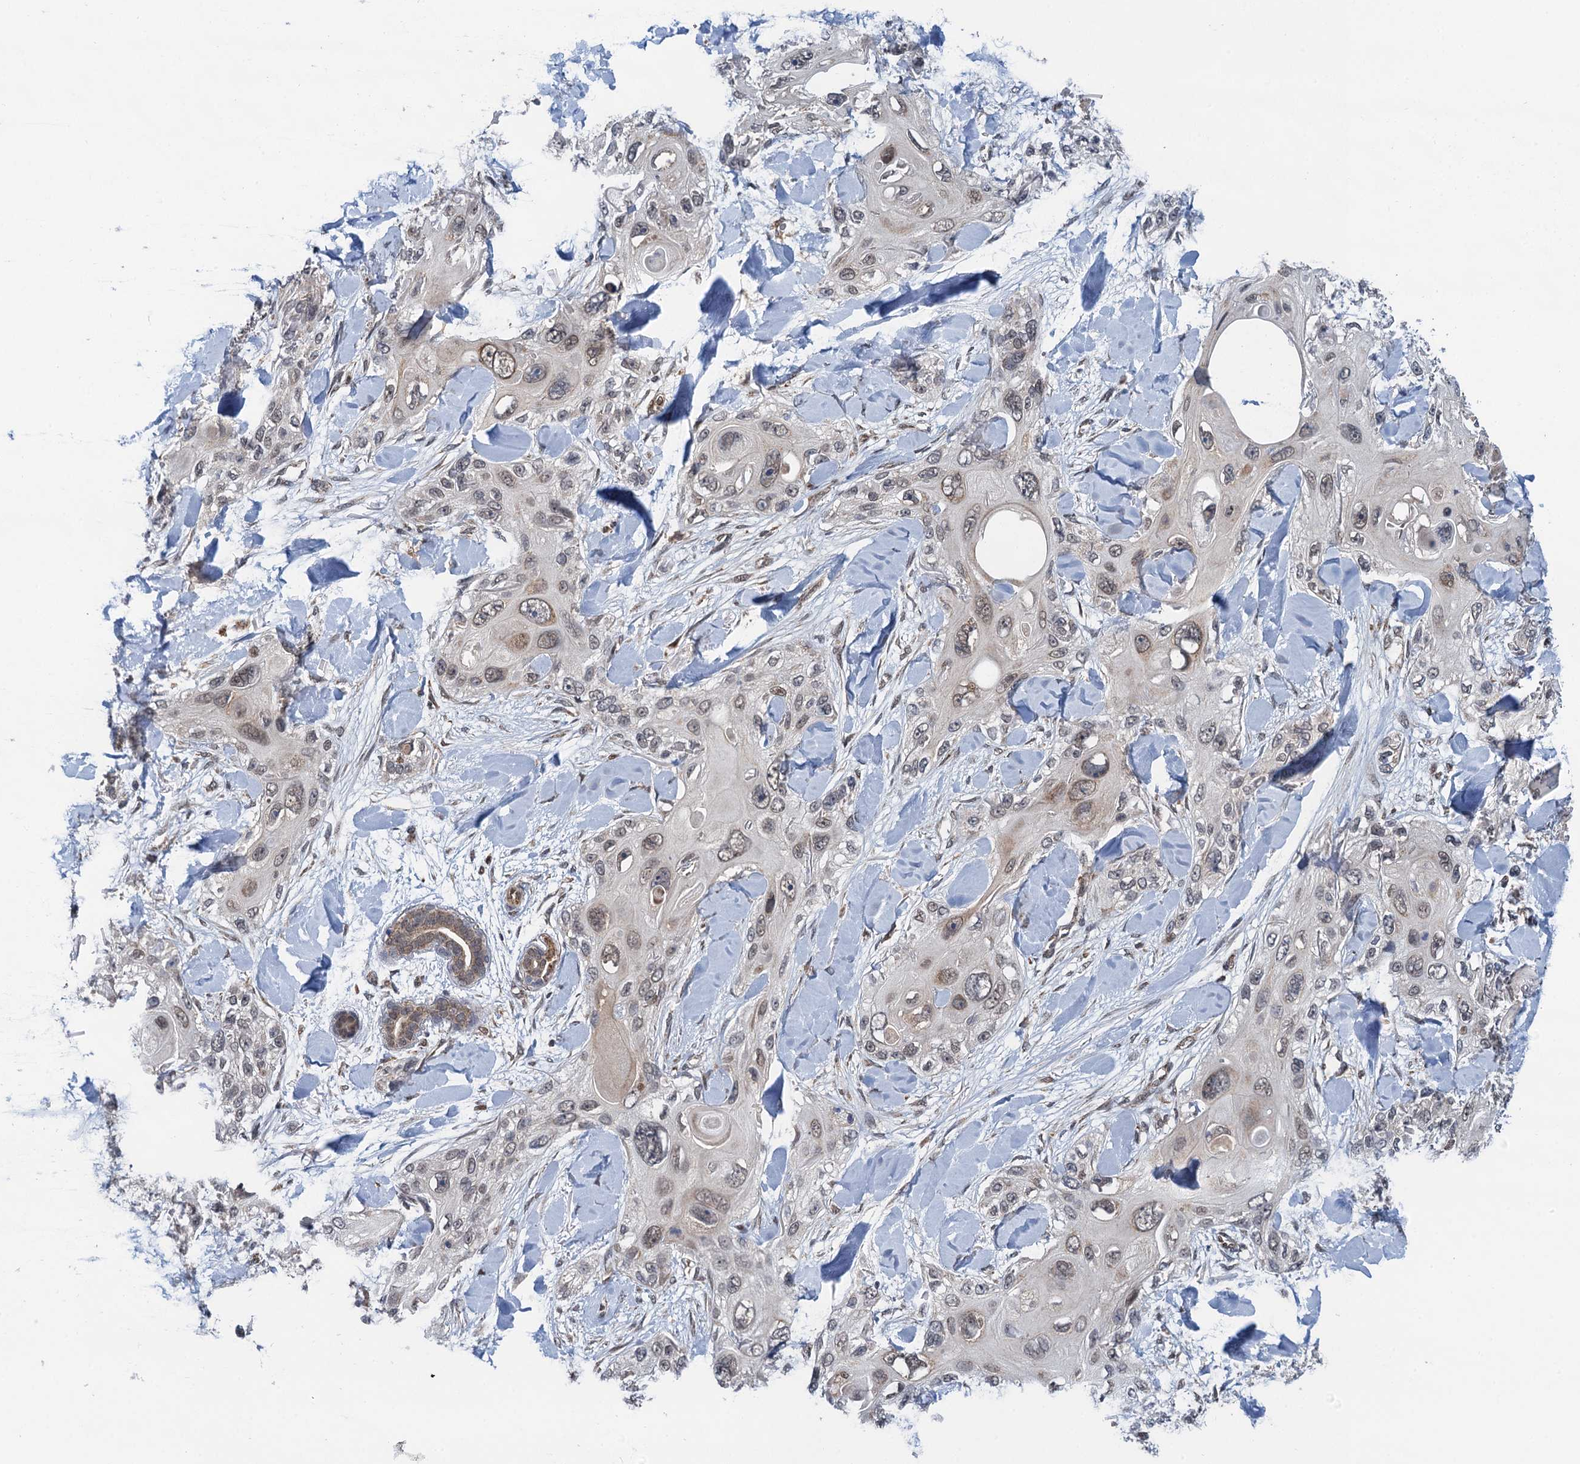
{"staining": {"intensity": "weak", "quantity": ">75%", "location": "nuclear"}, "tissue": "skin cancer", "cell_type": "Tumor cells", "image_type": "cancer", "snomed": [{"axis": "morphology", "description": "Normal tissue, NOS"}, {"axis": "morphology", "description": "Squamous cell carcinoma, NOS"}, {"axis": "topography", "description": "Skin"}], "caption": "Weak nuclear staining is present in about >75% of tumor cells in skin squamous cell carcinoma. The staining is performed using DAB brown chromogen to label protein expression. The nuclei are counter-stained blue using hematoxylin.", "gene": "CMPK2", "patient": {"sex": "male", "age": 72}}